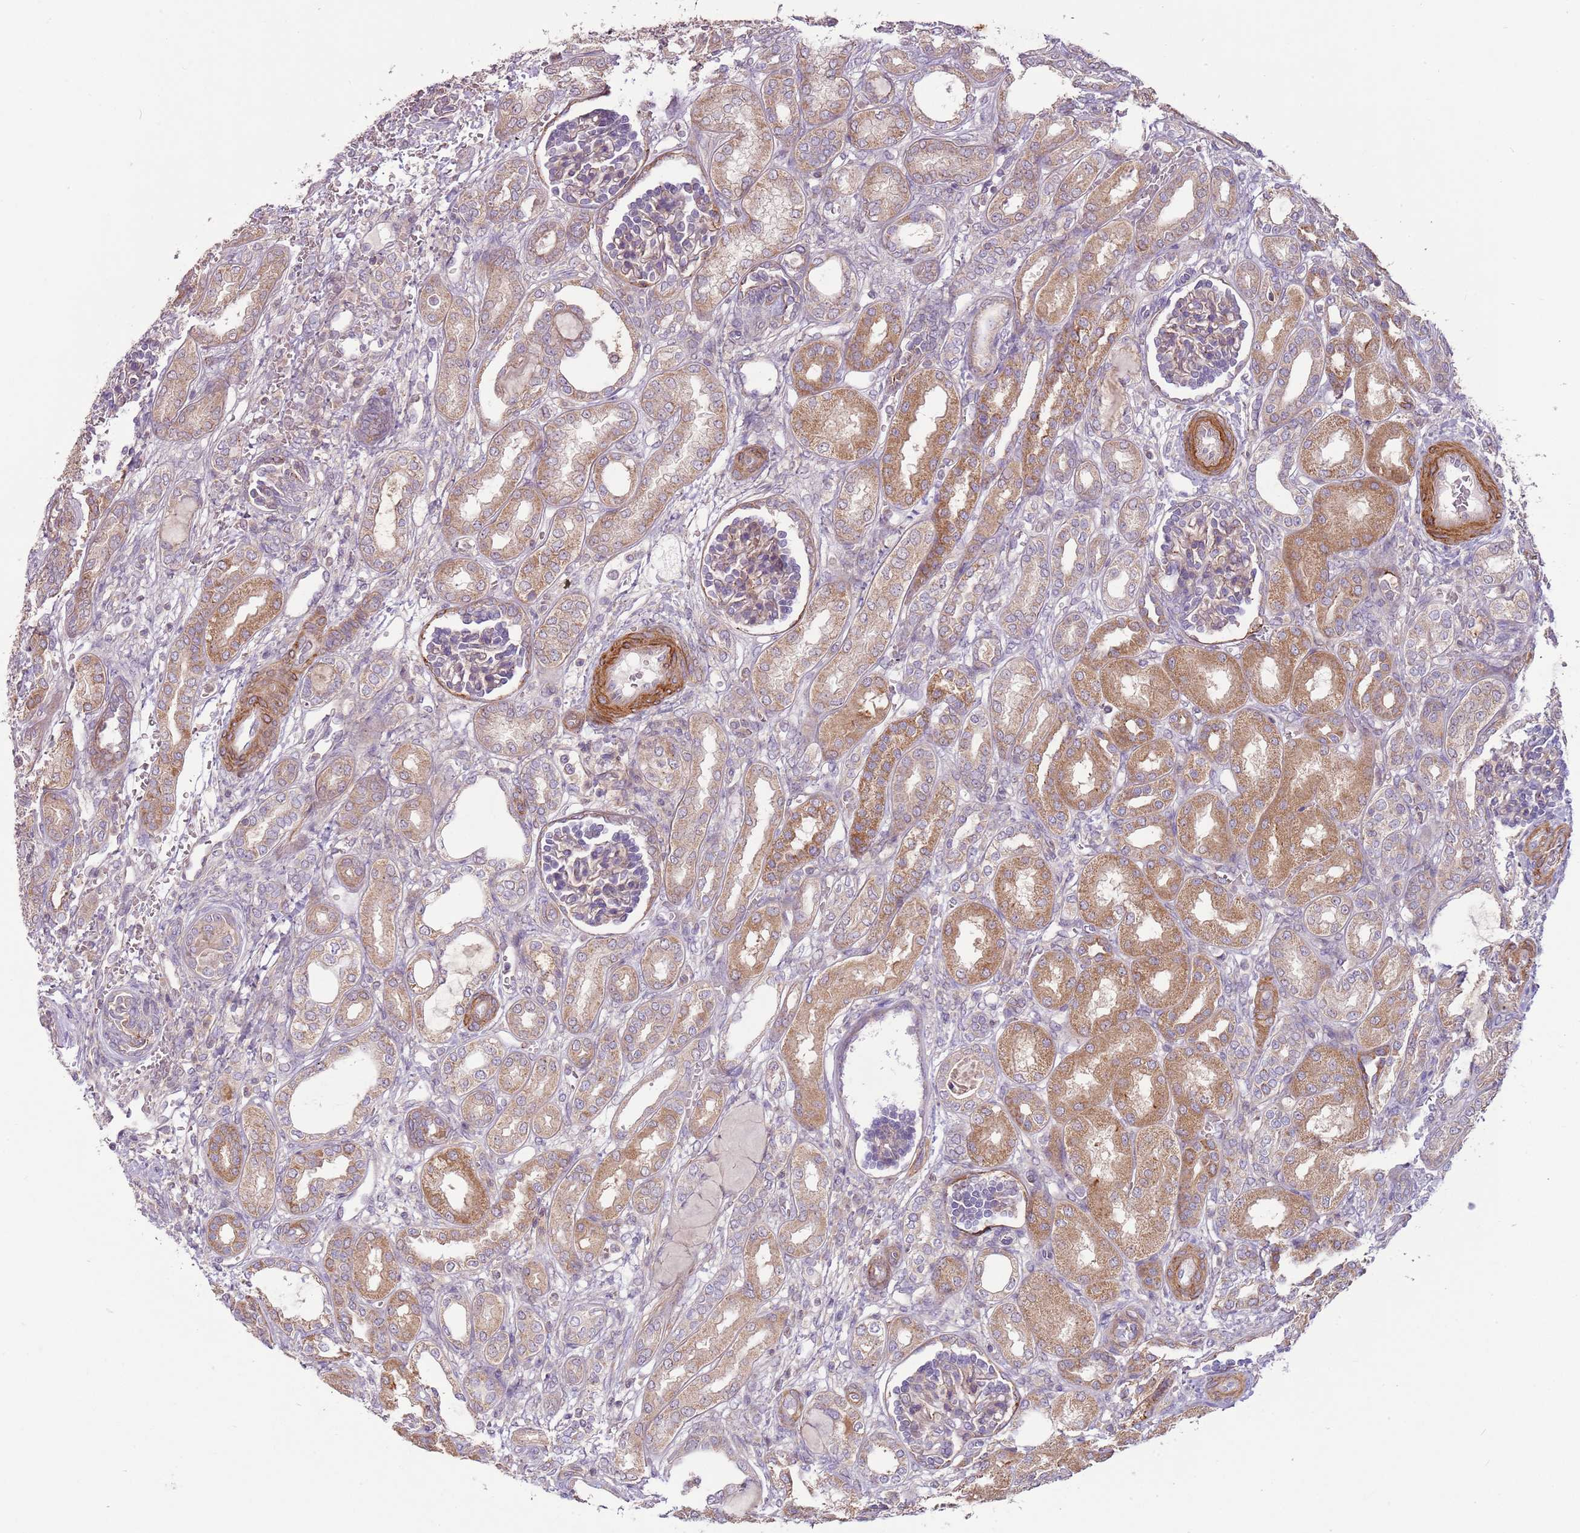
{"staining": {"intensity": "weak", "quantity": "<25%", "location": "cytoplasmic/membranous"}, "tissue": "kidney", "cell_type": "Cells in glomeruli", "image_type": "normal", "snomed": [{"axis": "morphology", "description": "Normal tissue, NOS"}, {"axis": "morphology", "description": "Neoplasm, malignant, NOS"}, {"axis": "topography", "description": "Kidney"}], "caption": "Immunohistochemical staining of unremarkable kidney displays no significant expression in cells in glomeruli.", "gene": "DTD2", "patient": {"sex": "female", "age": 1}}